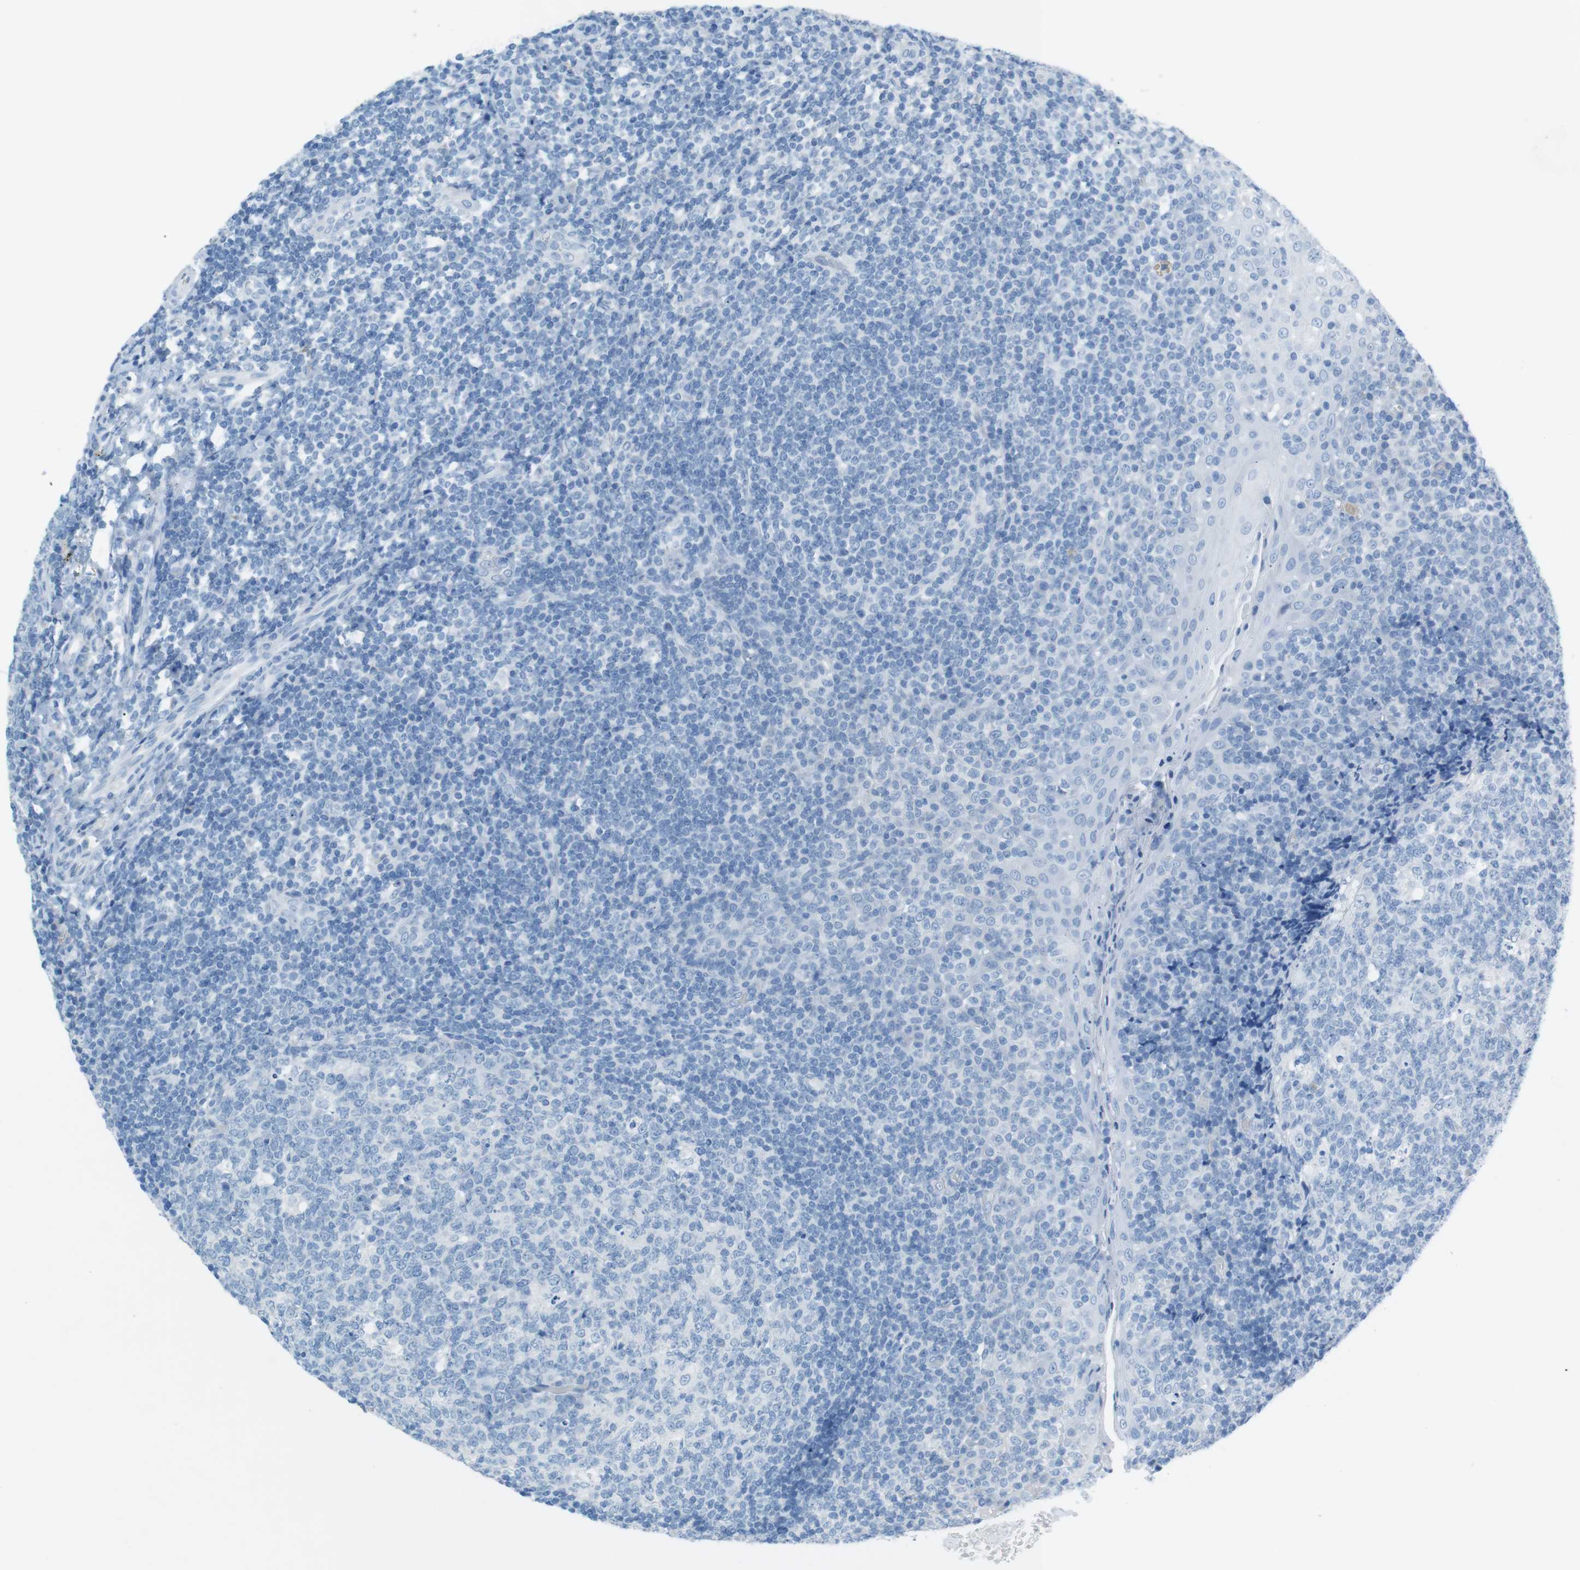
{"staining": {"intensity": "negative", "quantity": "none", "location": "none"}, "tissue": "tonsil", "cell_type": "Germinal center cells", "image_type": "normal", "snomed": [{"axis": "morphology", "description": "Normal tissue, NOS"}, {"axis": "topography", "description": "Tonsil"}], "caption": "Human tonsil stained for a protein using immunohistochemistry (IHC) reveals no expression in germinal center cells.", "gene": "SALL4", "patient": {"sex": "female", "age": 19}}